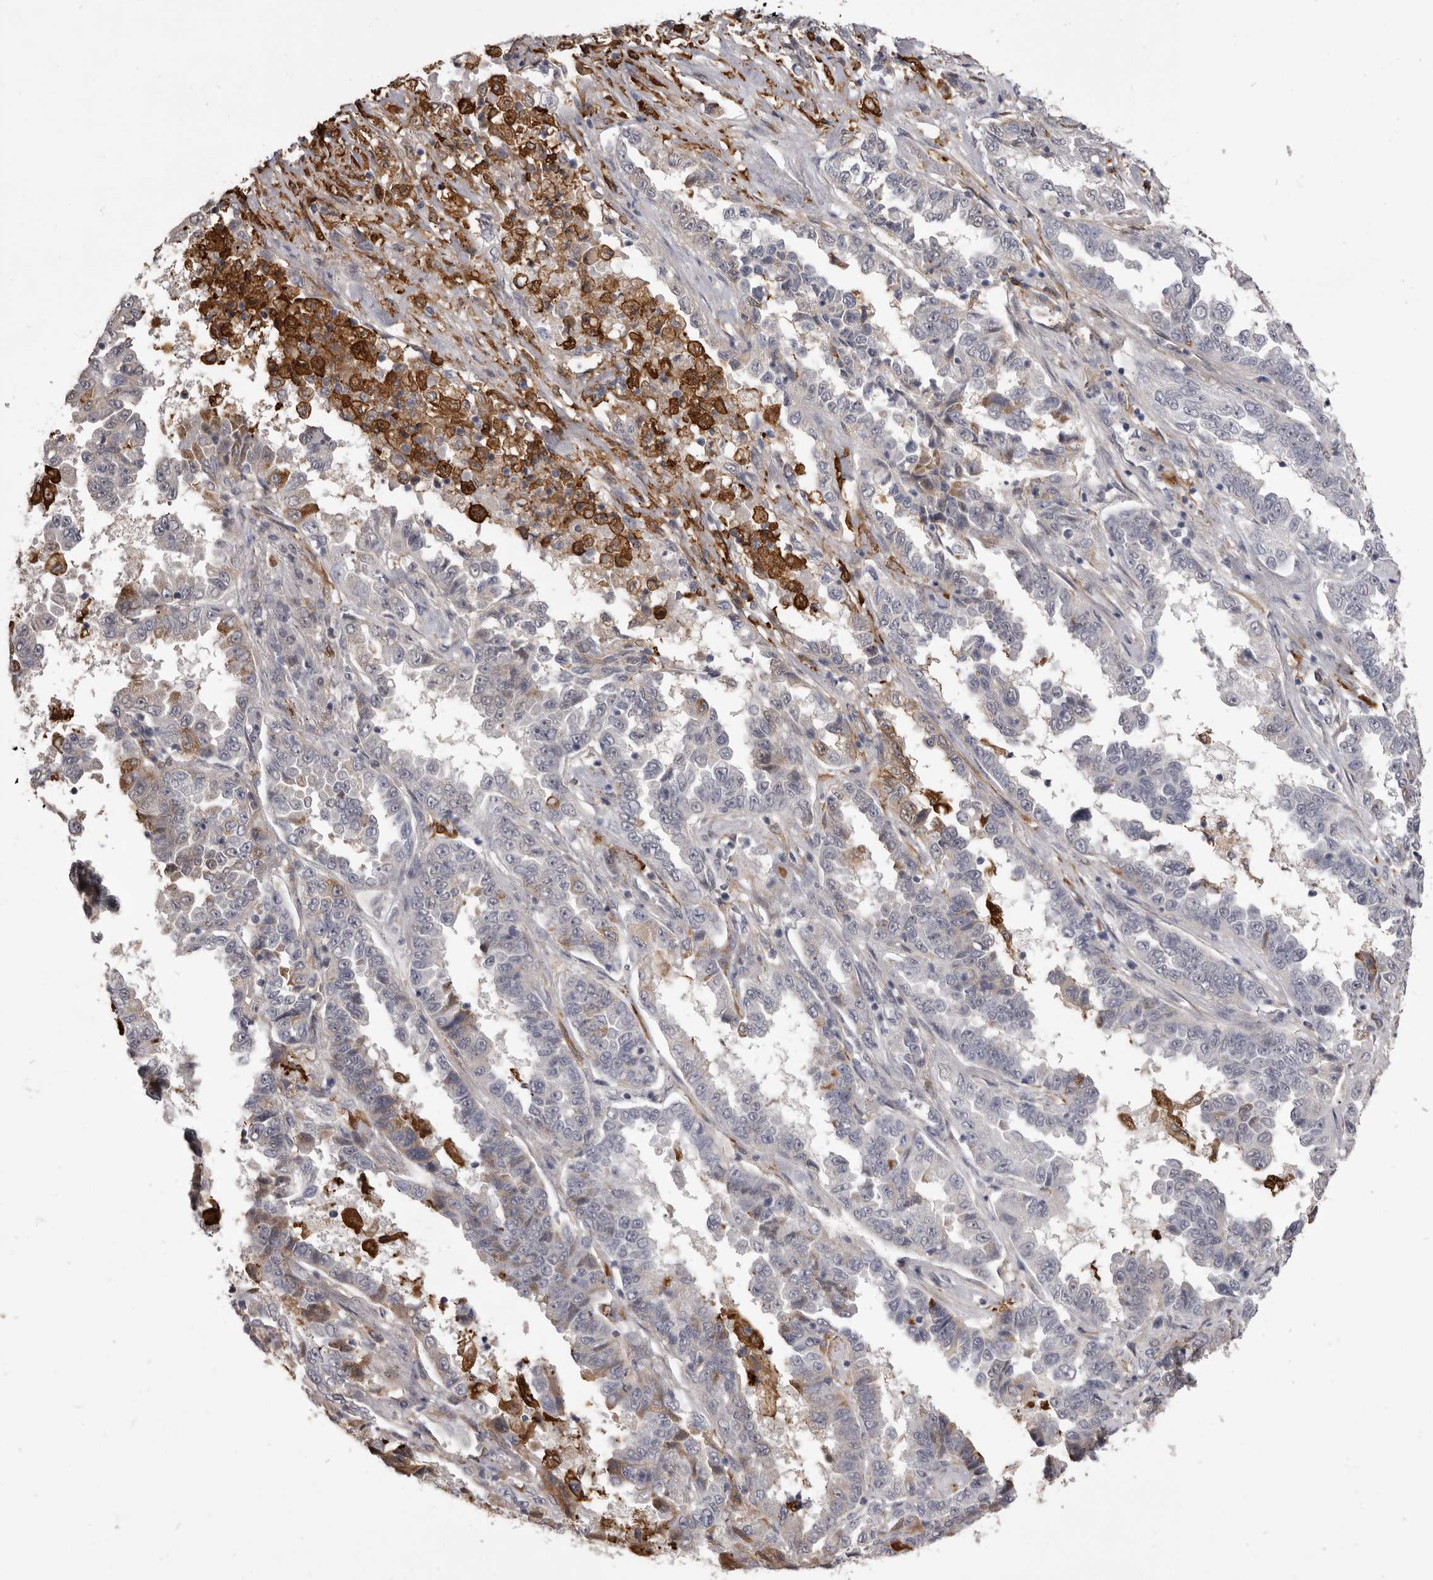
{"staining": {"intensity": "weak", "quantity": "25%-75%", "location": "cytoplasmic/membranous"}, "tissue": "lung cancer", "cell_type": "Tumor cells", "image_type": "cancer", "snomed": [{"axis": "morphology", "description": "Adenocarcinoma, NOS"}, {"axis": "topography", "description": "Lung"}], "caption": "Weak cytoplasmic/membranous protein expression is identified in approximately 25%-75% of tumor cells in lung cancer (adenocarcinoma).", "gene": "VPS45", "patient": {"sex": "female", "age": 51}}